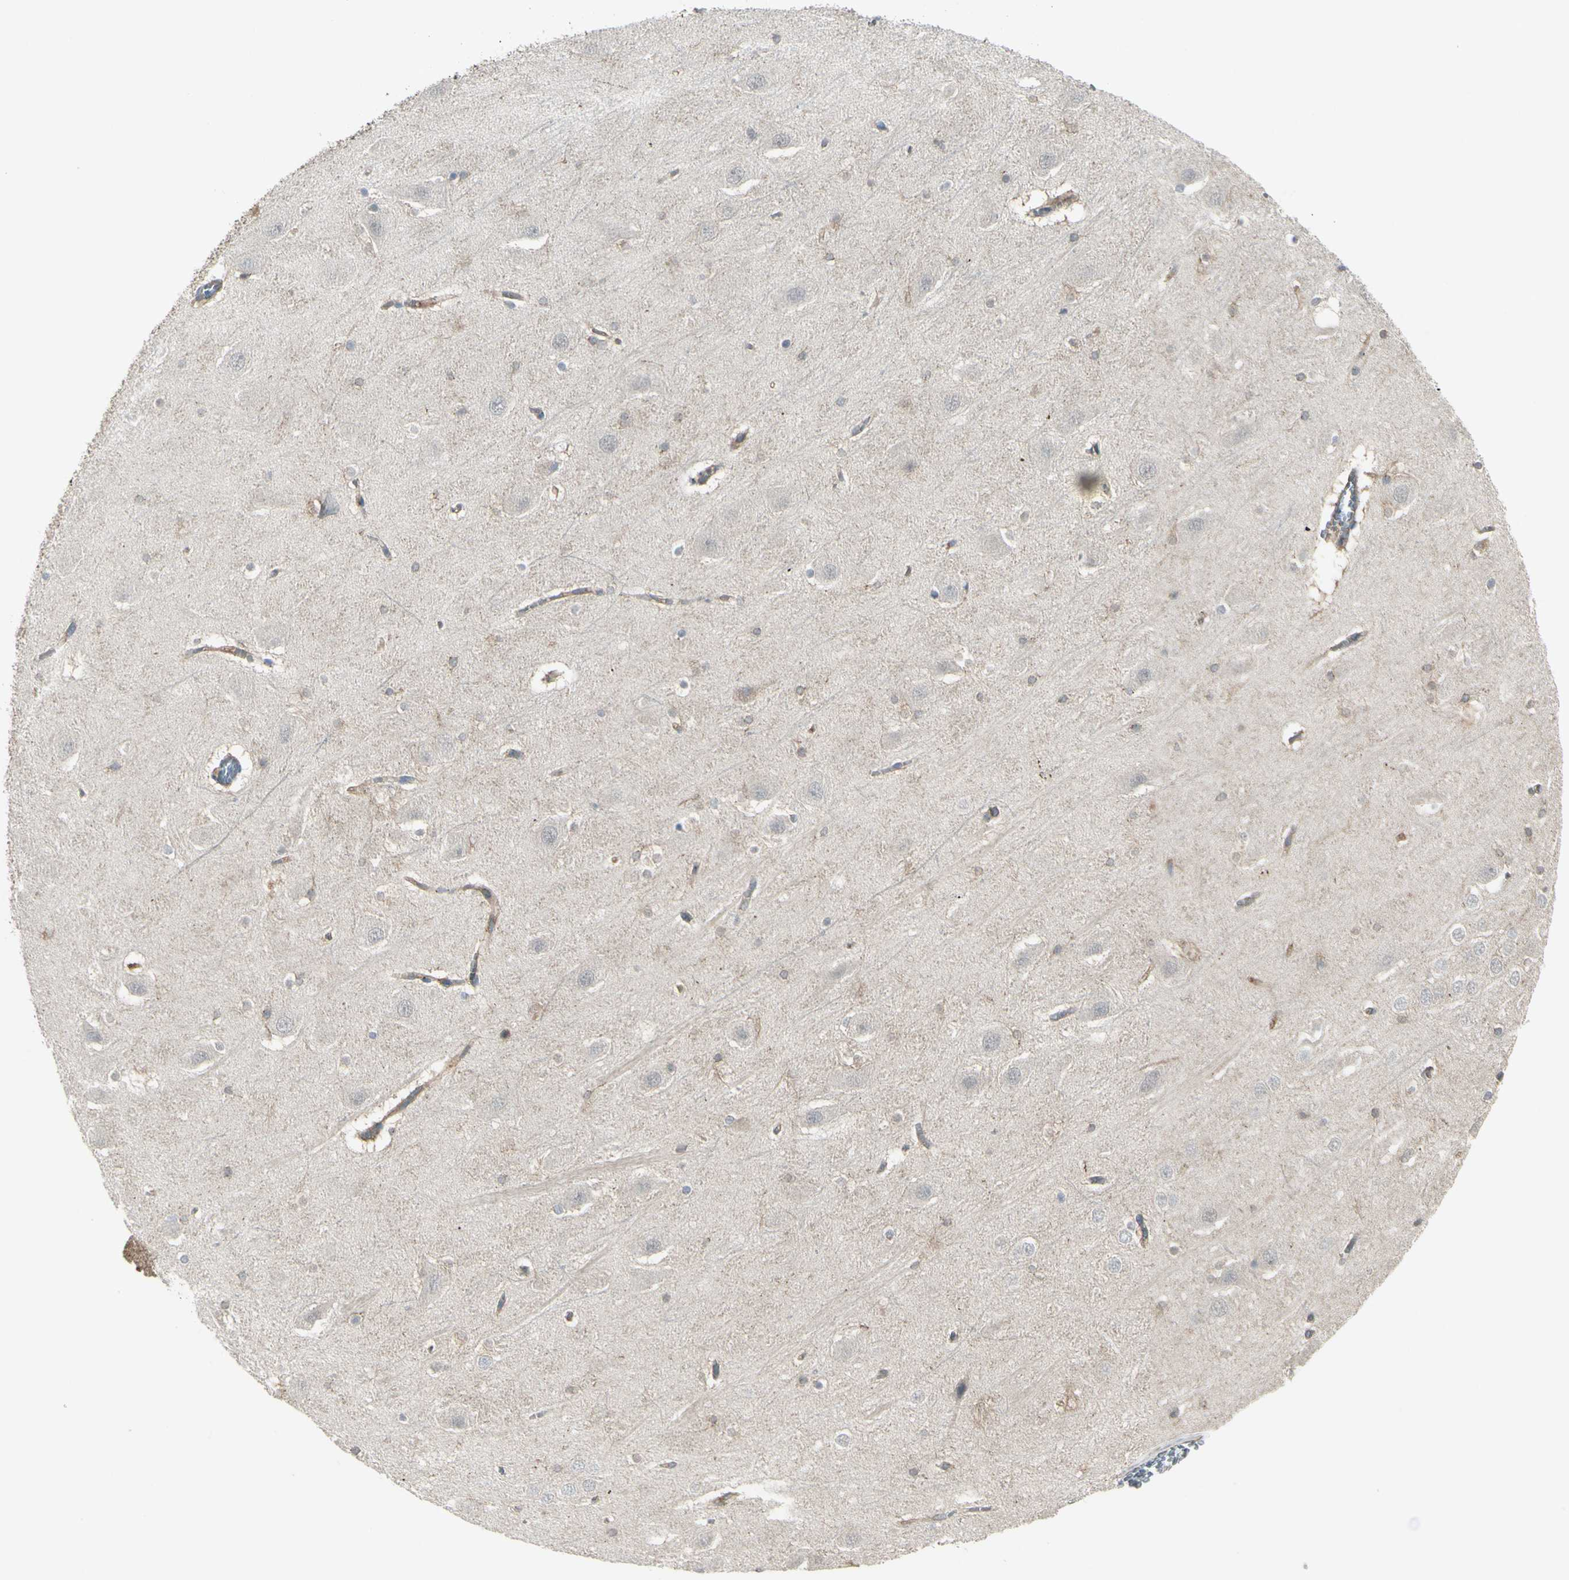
{"staining": {"intensity": "weak", "quantity": "<25%", "location": "cytoplasmic/membranous"}, "tissue": "hippocampus", "cell_type": "Glial cells", "image_type": "normal", "snomed": [{"axis": "morphology", "description": "Normal tissue, NOS"}, {"axis": "topography", "description": "Hippocampus"}], "caption": "DAB (3,3'-diaminobenzidine) immunohistochemical staining of normal human hippocampus exhibits no significant expression in glial cells.", "gene": "IGSF9B", "patient": {"sex": "male", "age": 45}}